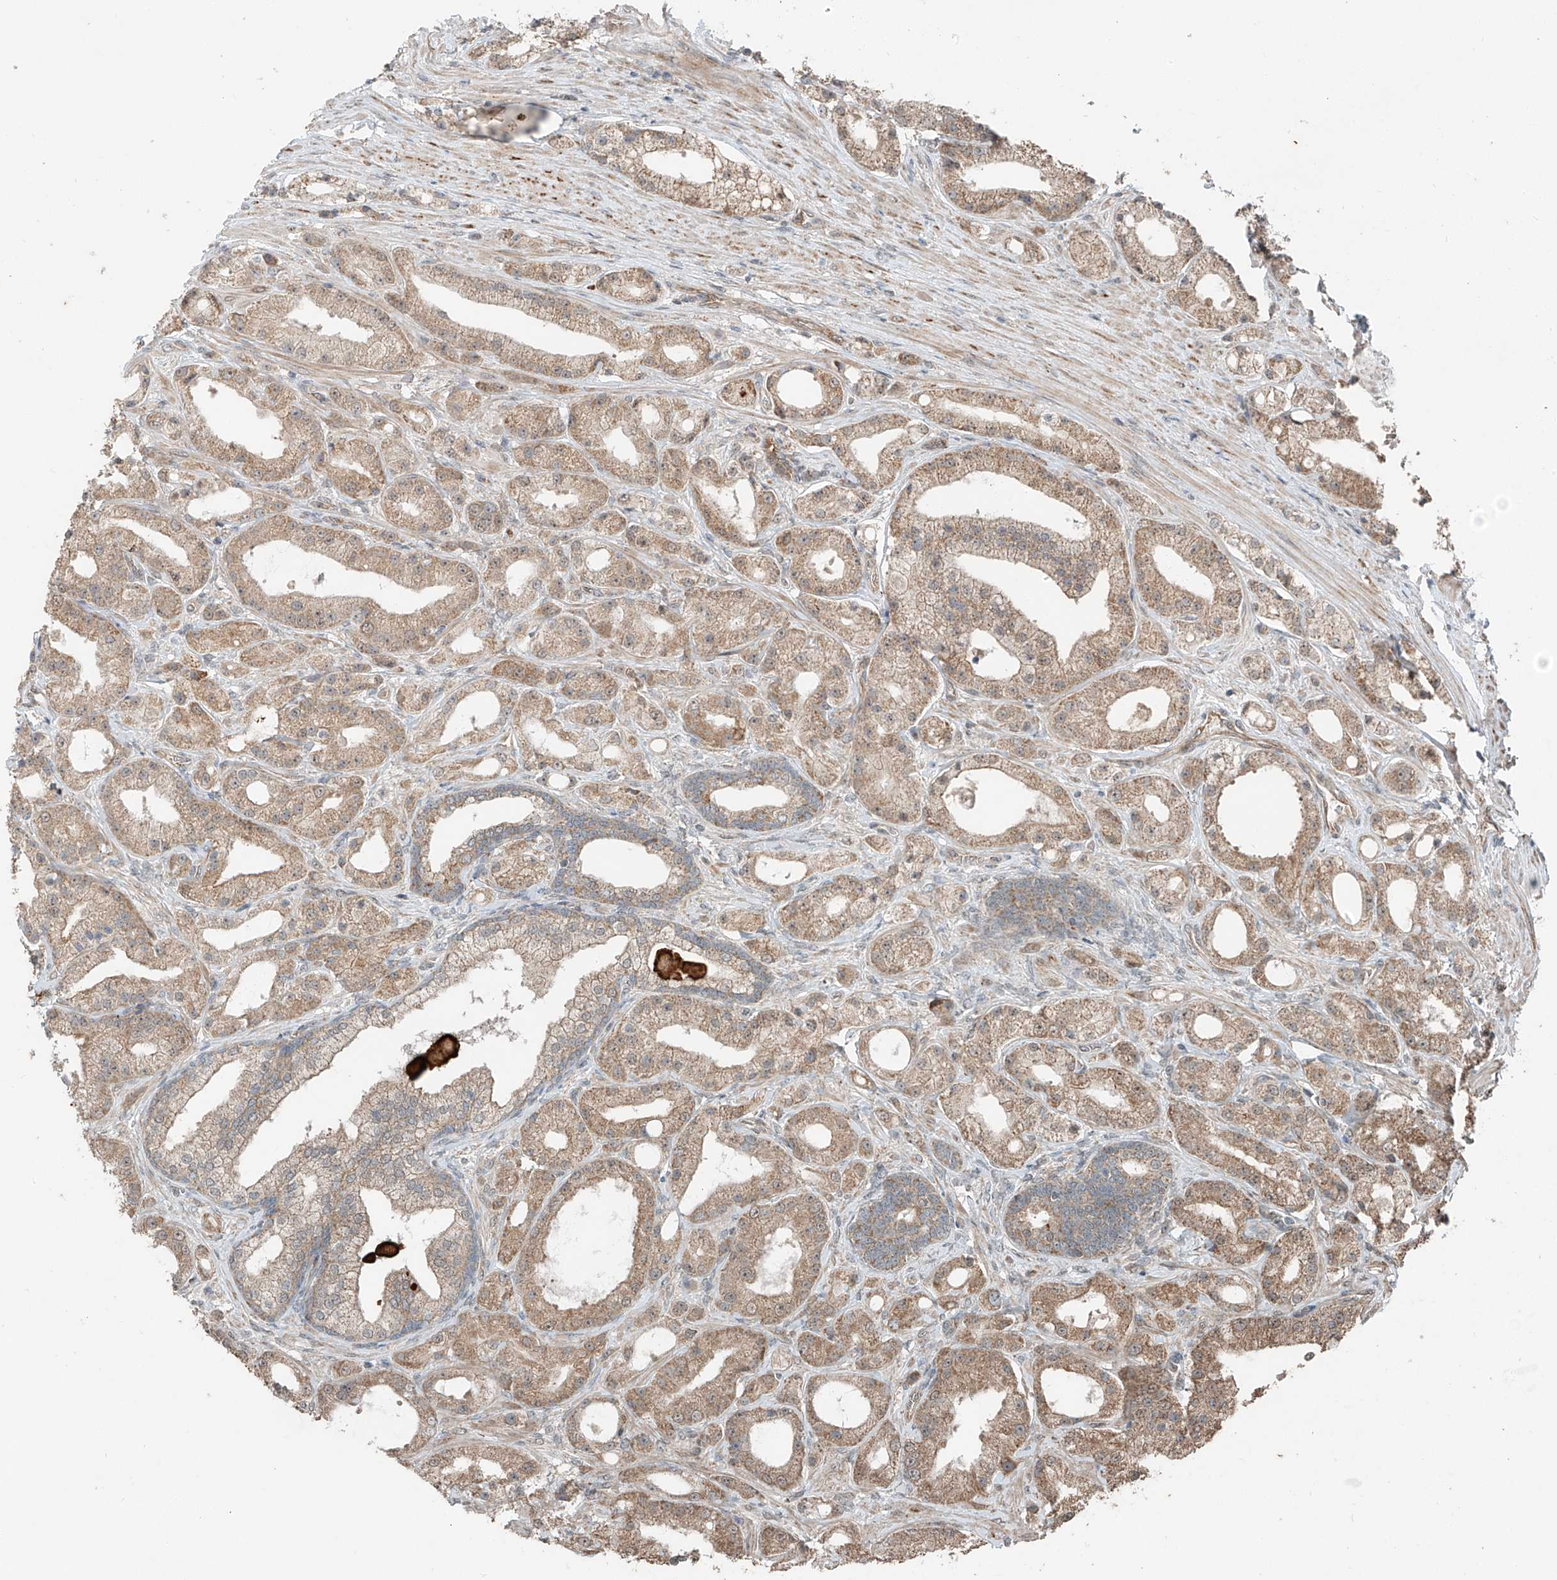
{"staining": {"intensity": "moderate", "quantity": ">75%", "location": "cytoplasmic/membranous"}, "tissue": "prostate cancer", "cell_type": "Tumor cells", "image_type": "cancer", "snomed": [{"axis": "morphology", "description": "Adenocarcinoma, Low grade"}, {"axis": "topography", "description": "Prostate"}], "caption": "A brown stain labels moderate cytoplasmic/membranous positivity of a protein in human prostate cancer tumor cells.", "gene": "ZNF620", "patient": {"sex": "male", "age": 67}}